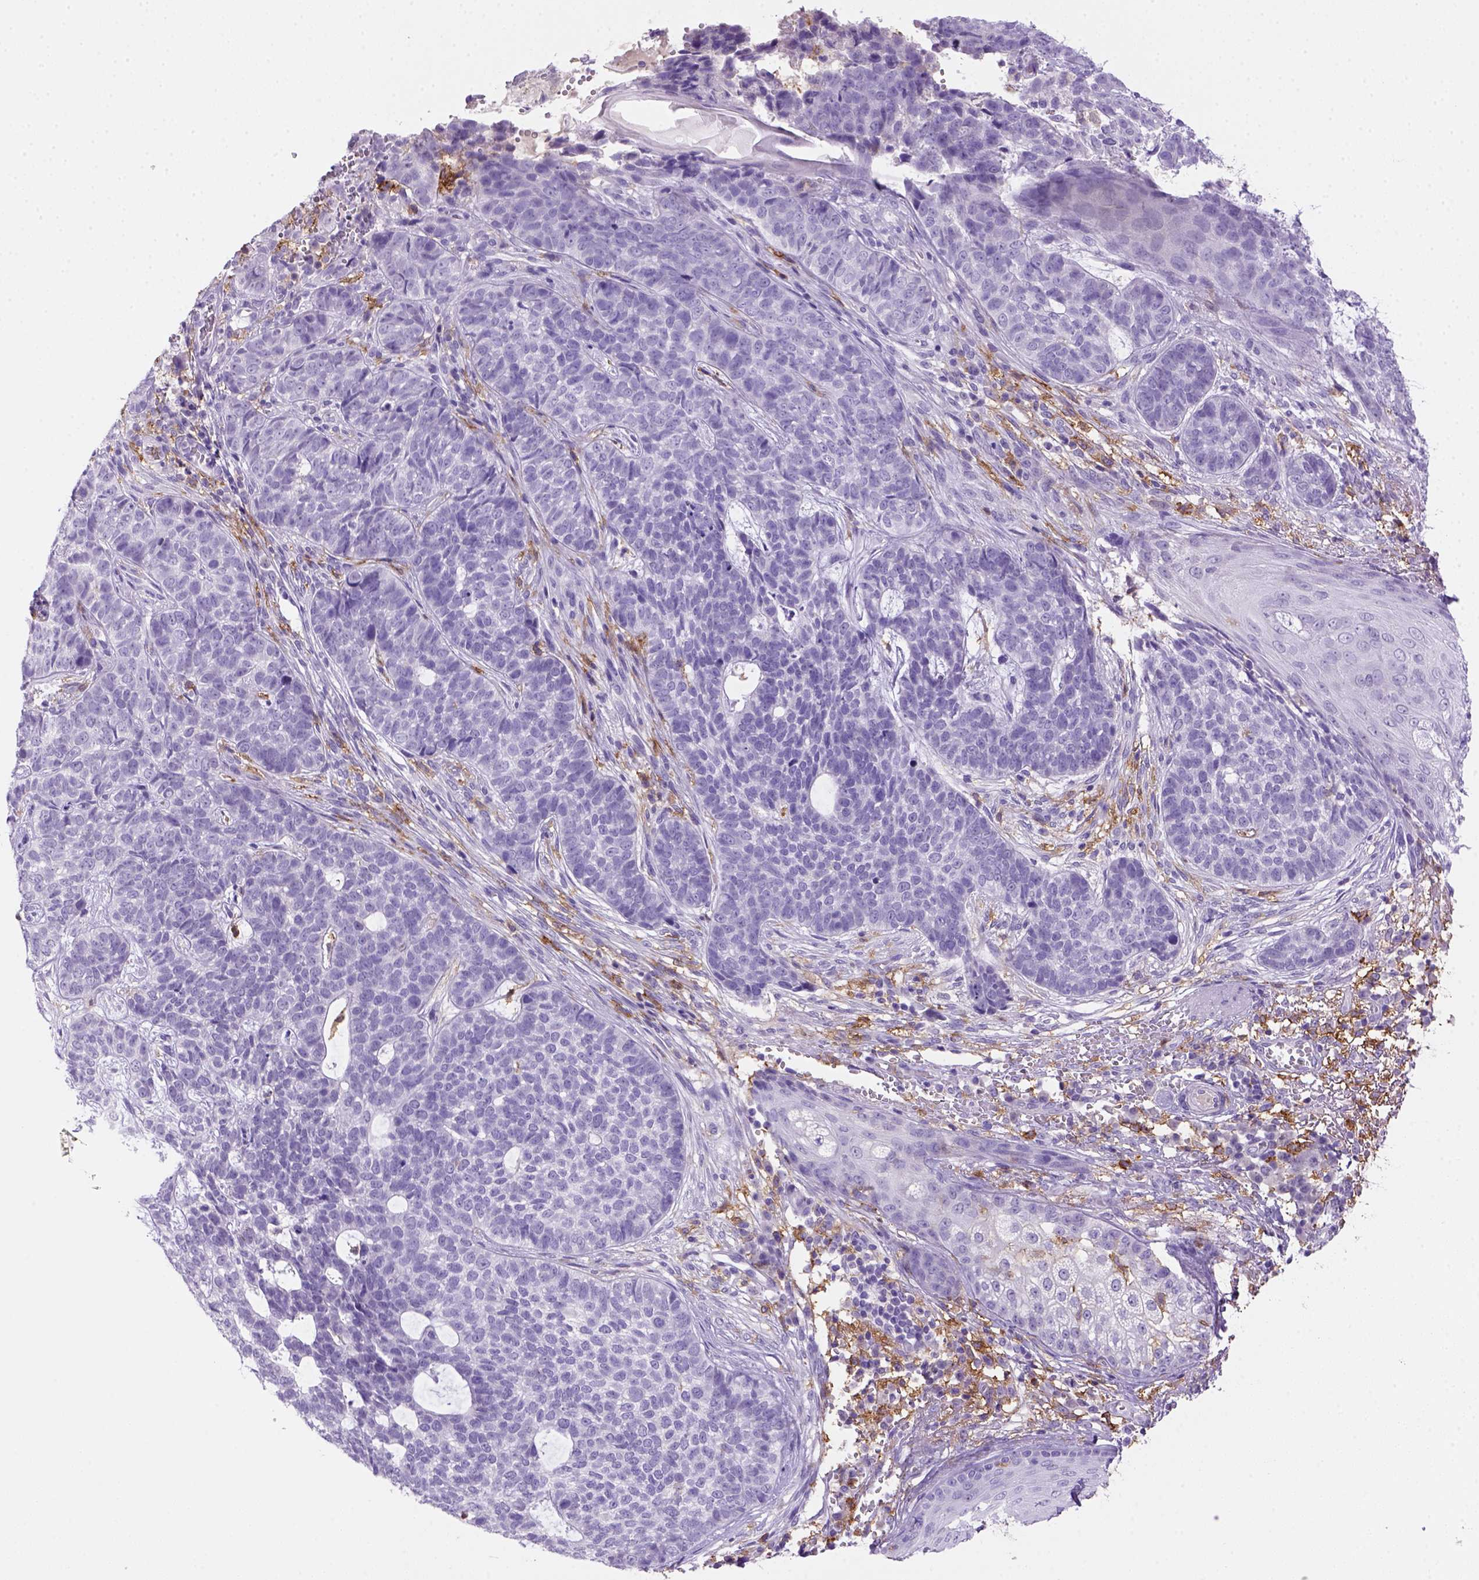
{"staining": {"intensity": "negative", "quantity": "none", "location": "none"}, "tissue": "skin cancer", "cell_type": "Tumor cells", "image_type": "cancer", "snomed": [{"axis": "morphology", "description": "Basal cell carcinoma"}, {"axis": "topography", "description": "Skin"}], "caption": "Immunohistochemistry image of skin cancer (basal cell carcinoma) stained for a protein (brown), which demonstrates no positivity in tumor cells. (DAB (3,3'-diaminobenzidine) immunohistochemistry (IHC) visualized using brightfield microscopy, high magnification).", "gene": "CD14", "patient": {"sex": "female", "age": 69}}